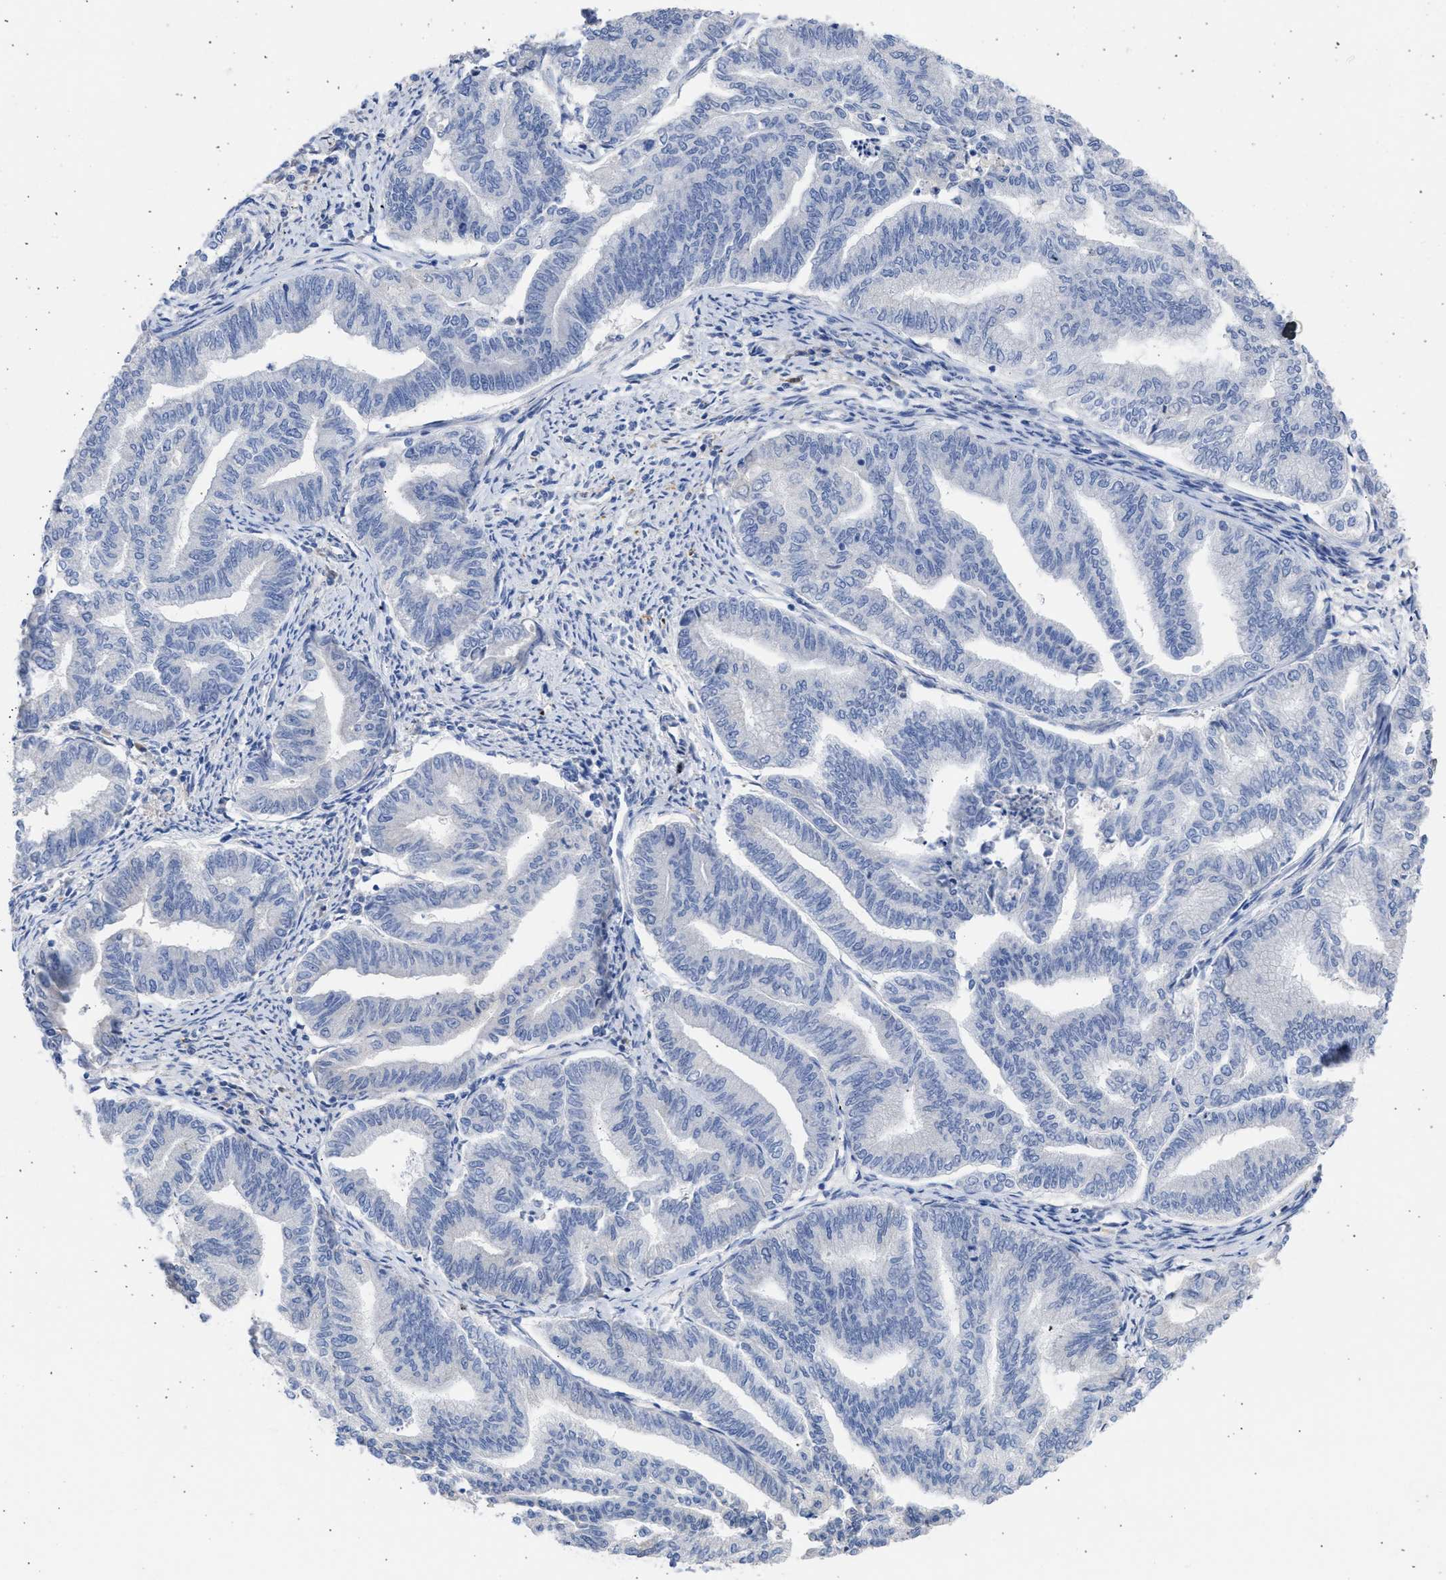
{"staining": {"intensity": "negative", "quantity": "none", "location": "none"}, "tissue": "endometrial cancer", "cell_type": "Tumor cells", "image_type": "cancer", "snomed": [{"axis": "morphology", "description": "Adenocarcinoma, NOS"}, {"axis": "topography", "description": "Endometrium"}], "caption": "Protein analysis of endometrial cancer (adenocarcinoma) exhibits no significant positivity in tumor cells.", "gene": "RSPH1", "patient": {"sex": "female", "age": 79}}